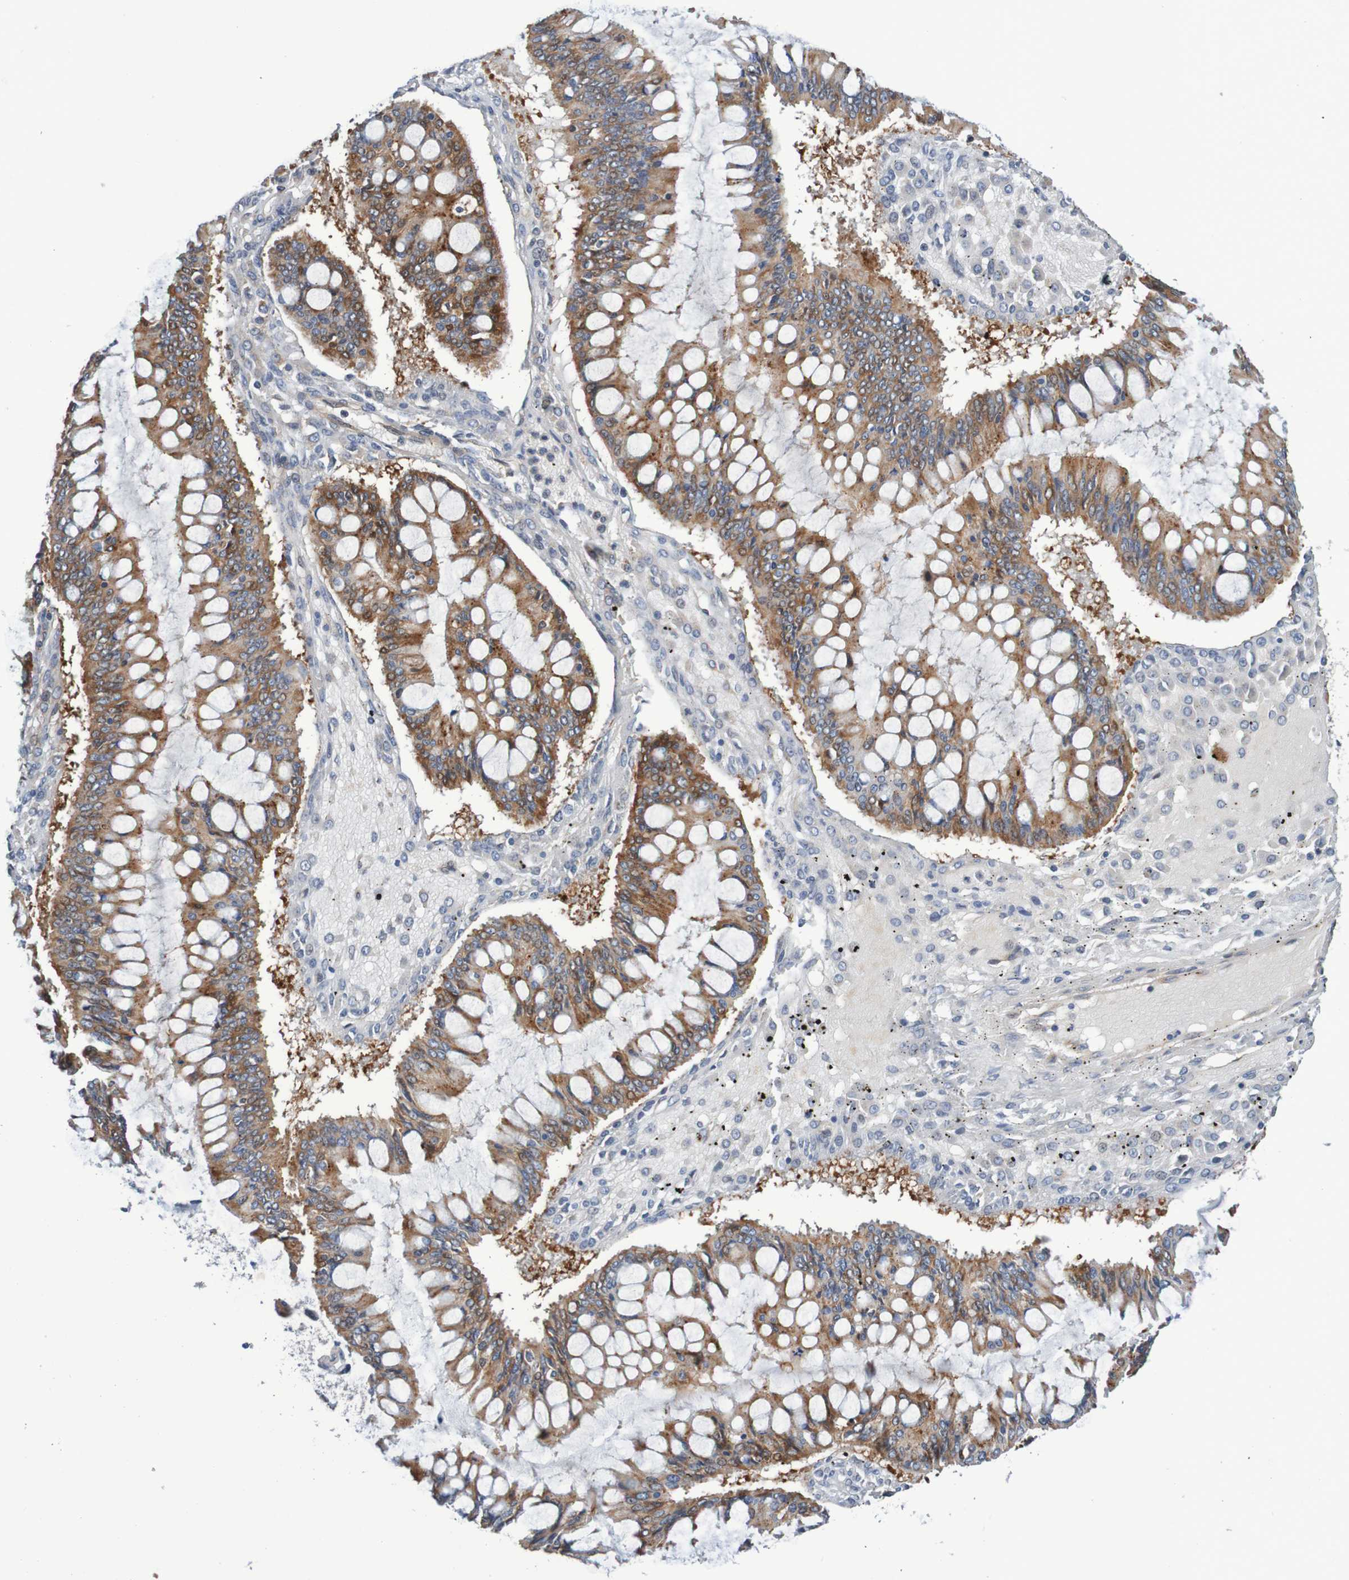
{"staining": {"intensity": "moderate", "quantity": ">75%", "location": "cytoplasmic/membranous"}, "tissue": "ovarian cancer", "cell_type": "Tumor cells", "image_type": "cancer", "snomed": [{"axis": "morphology", "description": "Cystadenocarcinoma, mucinous, NOS"}, {"axis": "topography", "description": "Ovary"}], "caption": "Immunohistochemistry photomicrograph of neoplastic tissue: human mucinous cystadenocarcinoma (ovarian) stained using IHC exhibits medium levels of moderate protein expression localized specifically in the cytoplasmic/membranous of tumor cells, appearing as a cytoplasmic/membranous brown color.", "gene": "CPED1", "patient": {"sex": "female", "age": 73}}